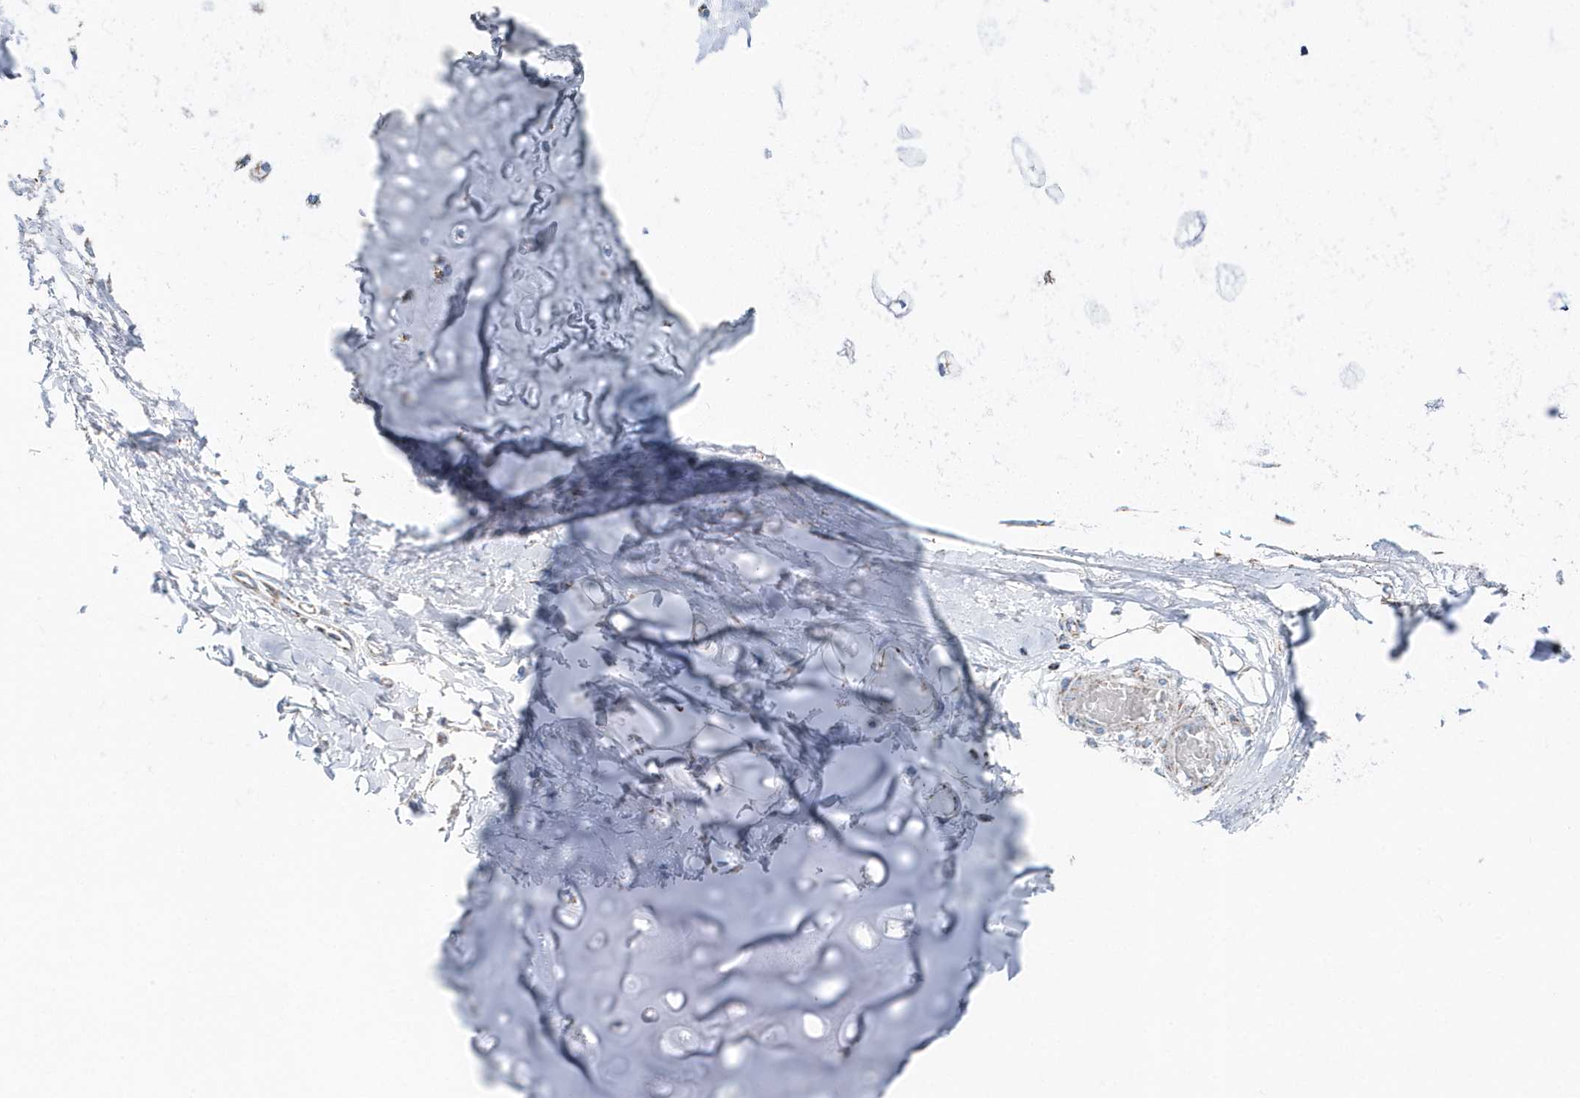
{"staining": {"intensity": "negative", "quantity": "none", "location": "none"}, "tissue": "adipose tissue", "cell_type": "Adipocytes", "image_type": "normal", "snomed": [{"axis": "morphology", "description": "Normal tissue, NOS"}, {"axis": "topography", "description": "Cartilage tissue"}, {"axis": "topography", "description": "Bronchus"}, {"axis": "topography", "description": "Lung"}, {"axis": "topography", "description": "Peripheral nerve tissue"}], "caption": "The immunohistochemistry (IHC) image has no significant expression in adipocytes of adipose tissue.", "gene": "TMCO6", "patient": {"sex": "female", "age": 49}}